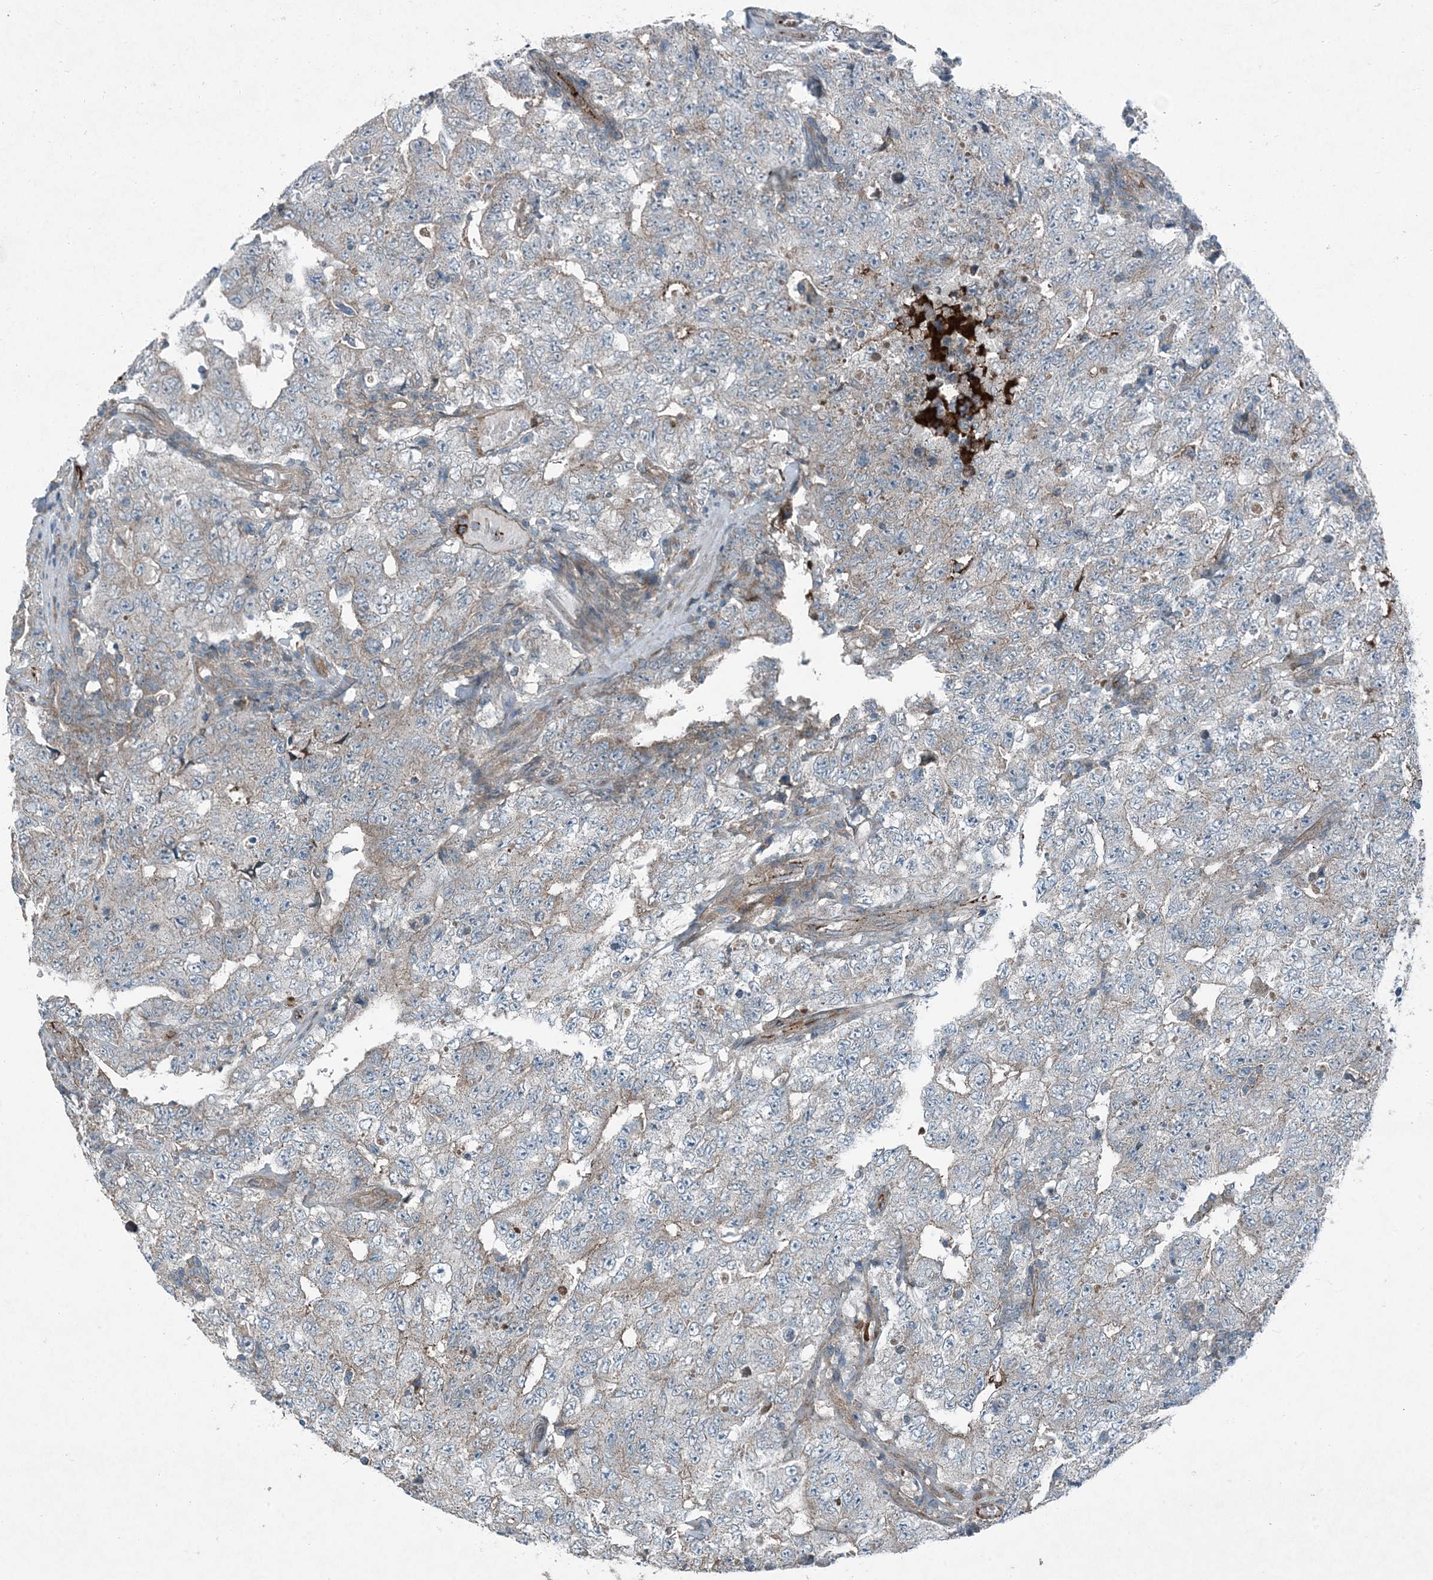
{"staining": {"intensity": "negative", "quantity": "none", "location": "none"}, "tissue": "testis cancer", "cell_type": "Tumor cells", "image_type": "cancer", "snomed": [{"axis": "morphology", "description": "Carcinoma, Embryonal, NOS"}, {"axis": "topography", "description": "Testis"}], "caption": "High power microscopy photomicrograph of an IHC histopathology image of testis embryonal carcinoma, revealing no significant expression in tumor cells.", "gene": "APOM", "patient": {"sex": "male", "age": 26}}